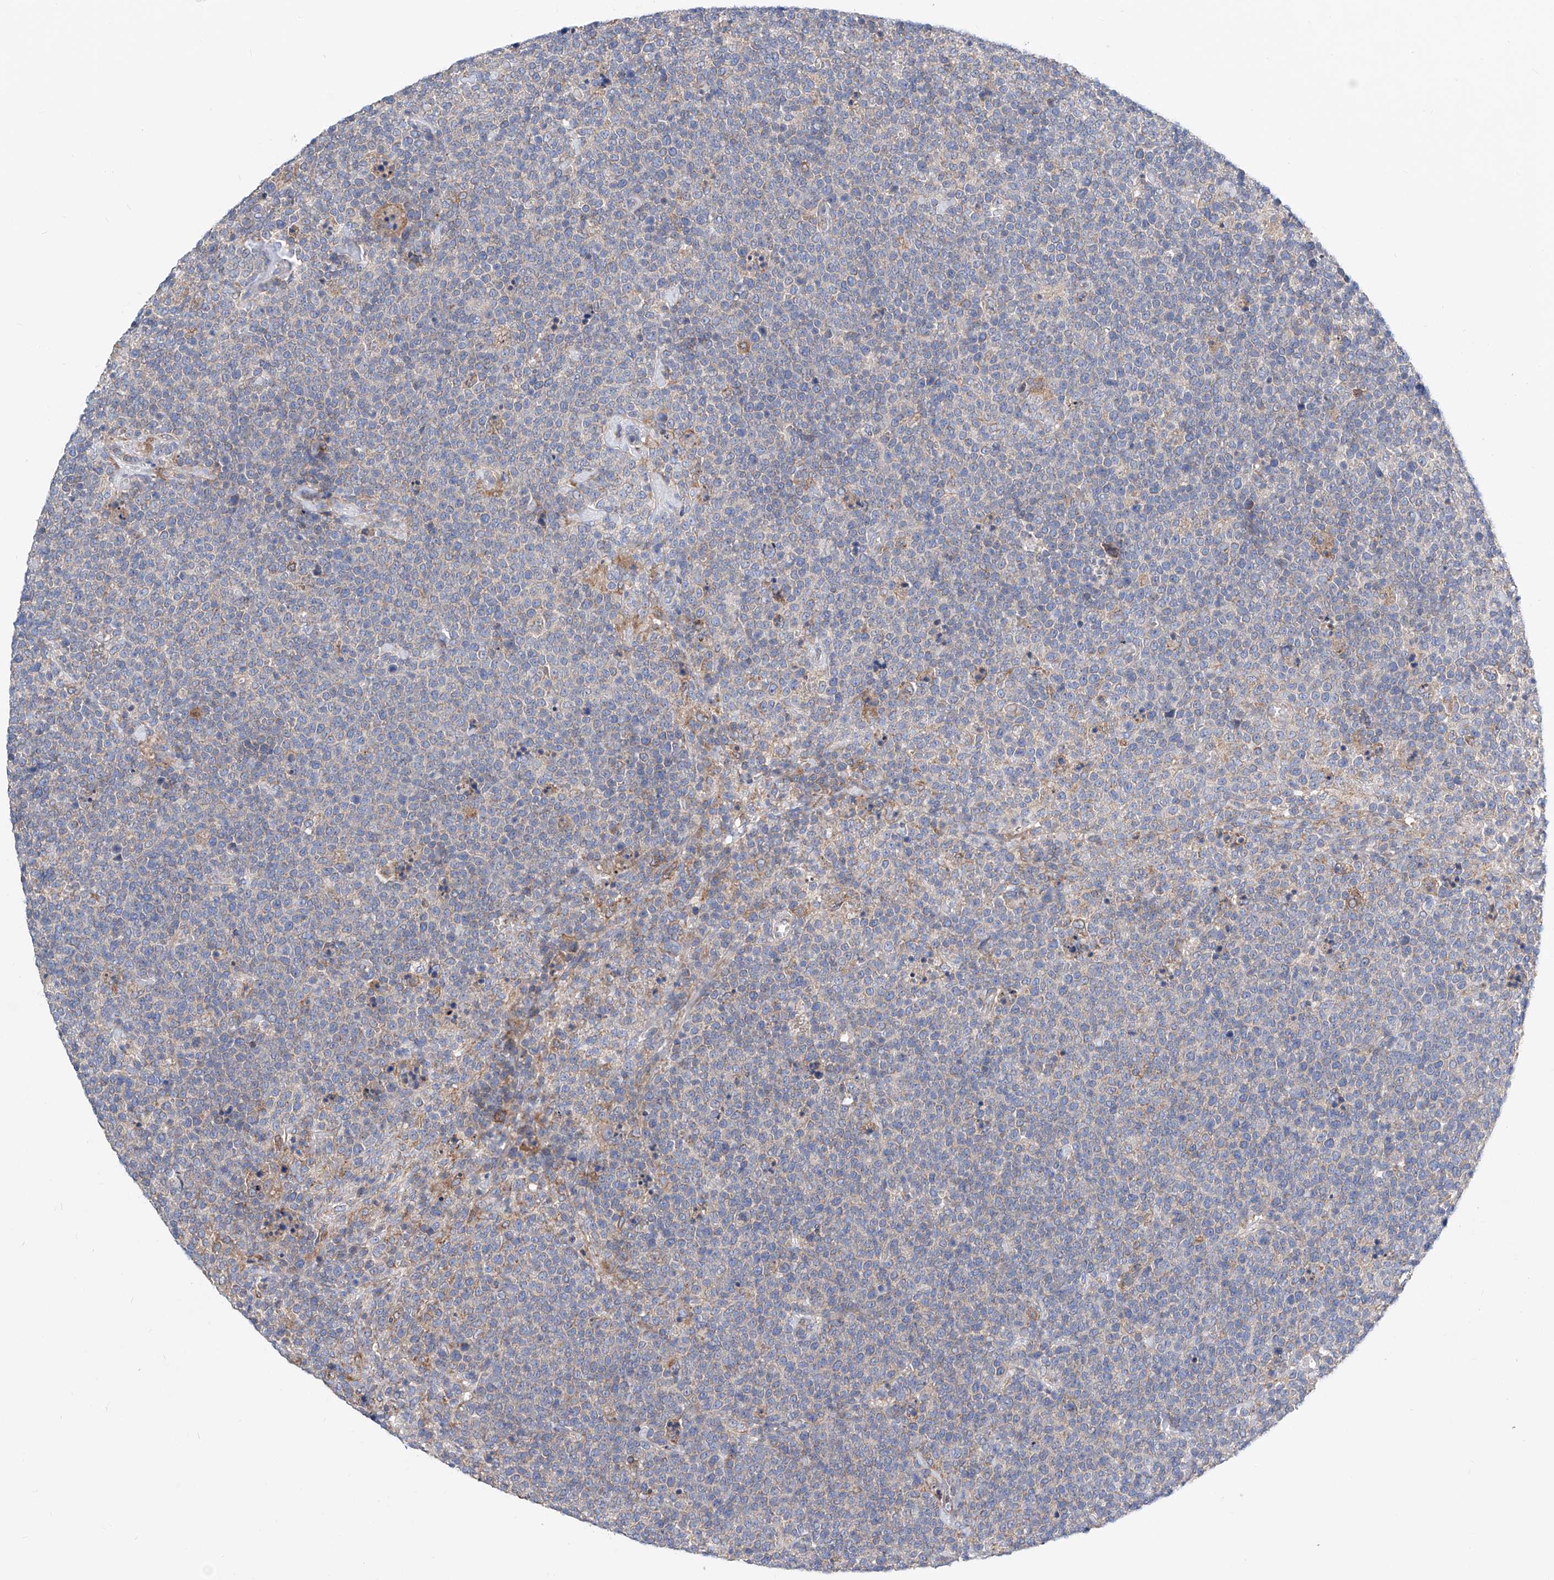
{"staining": {"intensity": "negative", "quantity": "none", "location": "none"}, "tissue": "lymphoma", "cell_type": "Tumor cells", "image_type": "cancer", "snomed": [{"axis": "morphology", "description": "Malignant lymphoma, non-Hodgkin's type, High grade"}, {"axis": "topography", "description": "Lymph node"}], "caption": "High power microscopy micrograph of an immunohistochemistry image of lymphoma, revealing no significant expression in tumor cells.", "gene": "MAD2L1", "patient": {"sex": "male", "age": 61}}